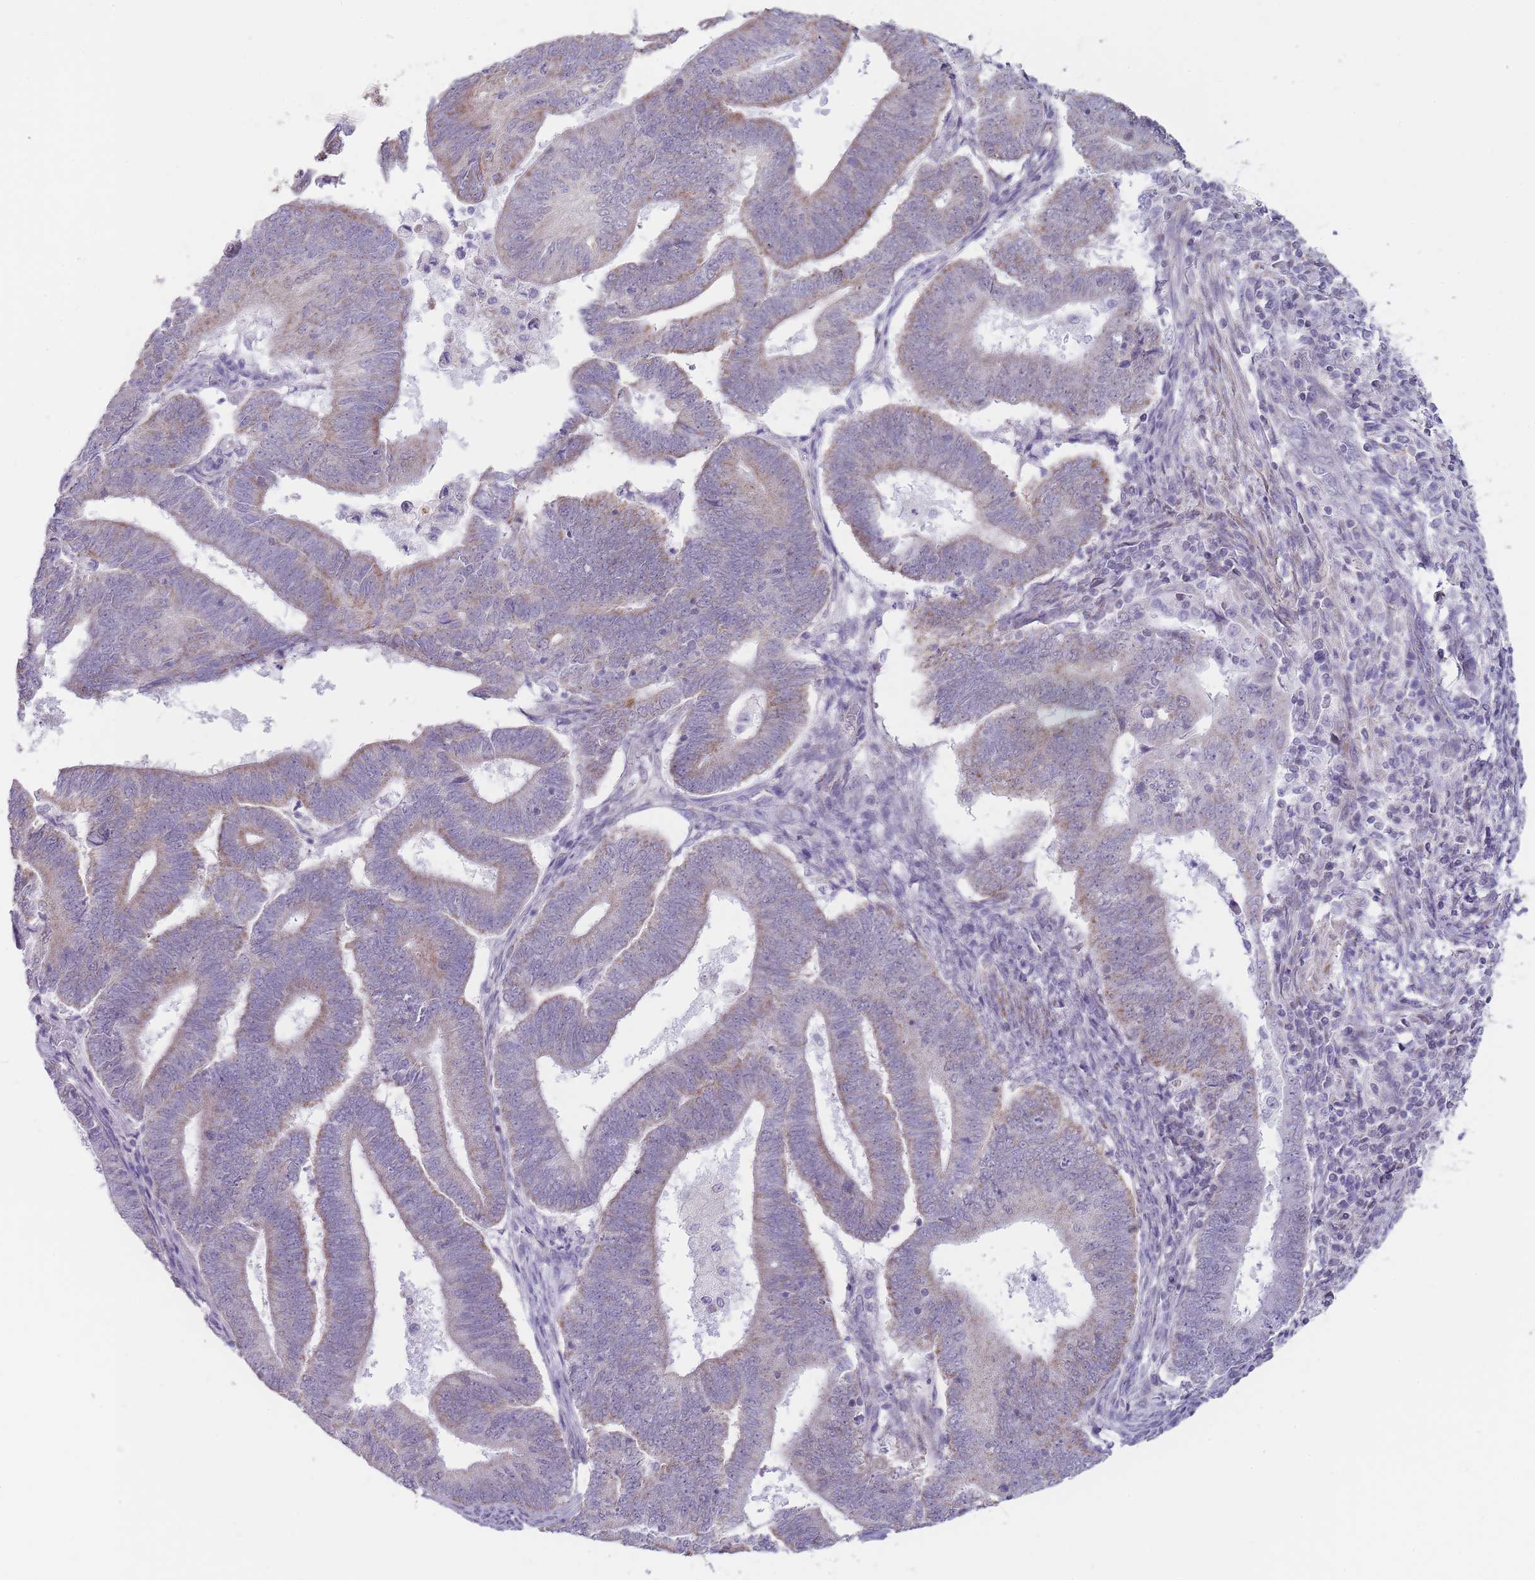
{"staining": {"intensity": "moderate", "quantity": "<25%", "location": "cytoplasmic/membranous"}, "tissue": "endometrial cancer", "cell_type": "Tumor cells", "image_type": "cancer", "snomed": [{"axis": "morphology", "description": "Adenocarcinoma, NOS"}, {"axis": "topography", "description": "Endometrium"}], "caption": "Adenocarcinoma (endometrial) tissue demonstrates moderate cytoplasmic/membranous staining in approximately <25% of tumor cells, visualized by immunohistochemistry. The protein is stained brown, and the nuclei are stained in blue (DAB IHC with brightfield microscopy, high magnification).", "gene": "ZBTB24", "patient": {"sex": "female", "age": 70}}